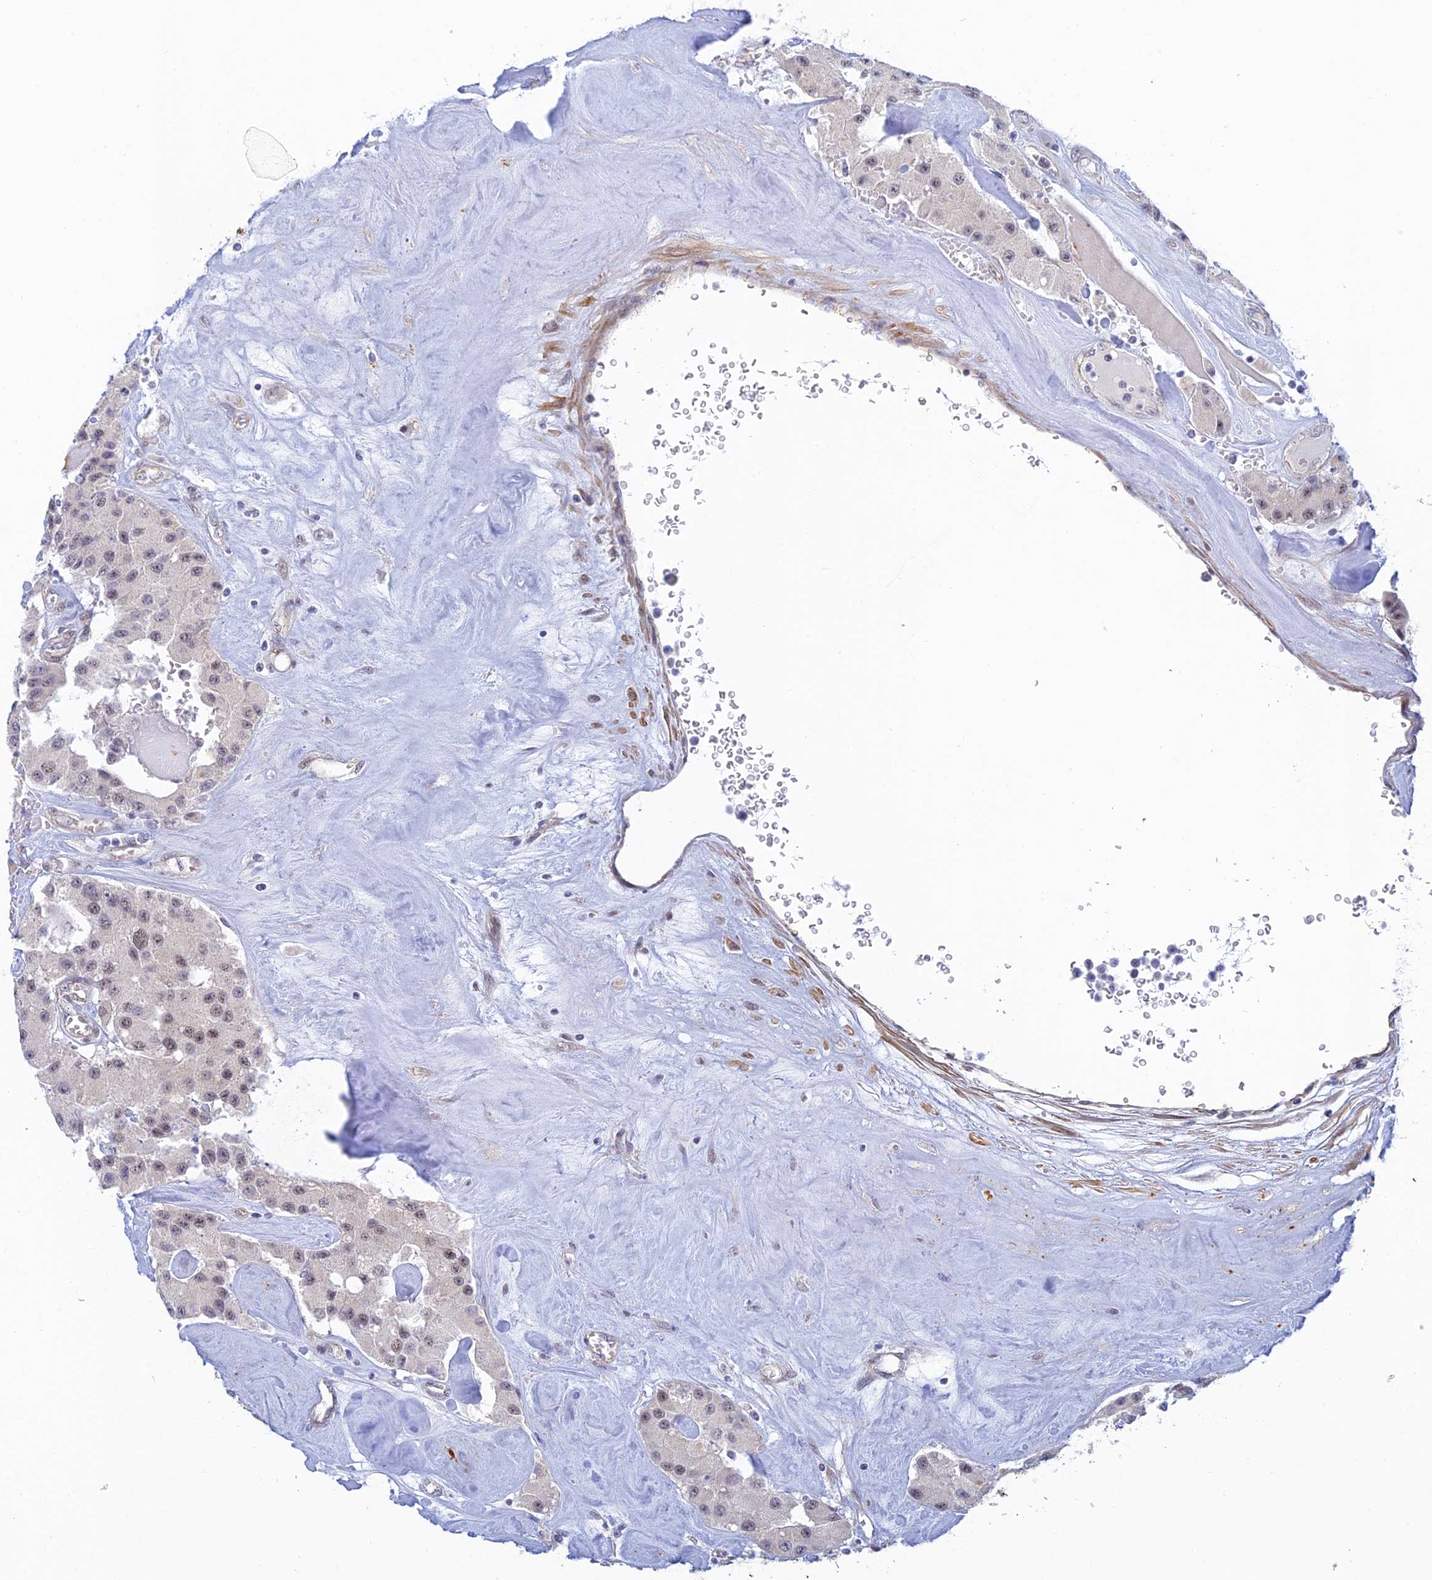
{"staining": {"intensity": "weak", "quantity": ">75%", "location": "nuclear"}, "tissue": "carcinoid", "cell_type": "Tumor cells", "image_type": "cancer", "snomed": [{"axis": "morphology", "description": "Carcinoid, malignant, NOS"}, {"axis": "topography", "description": "Pancreas"}], "caption": "Immunohistochemical staining of human carcinoid demonstrates low levels of weak nuclear protein expression in approximately >75% of tumor cells.", "gene": "CFAP92", "patient": {"sex": "male", "age": 41}}